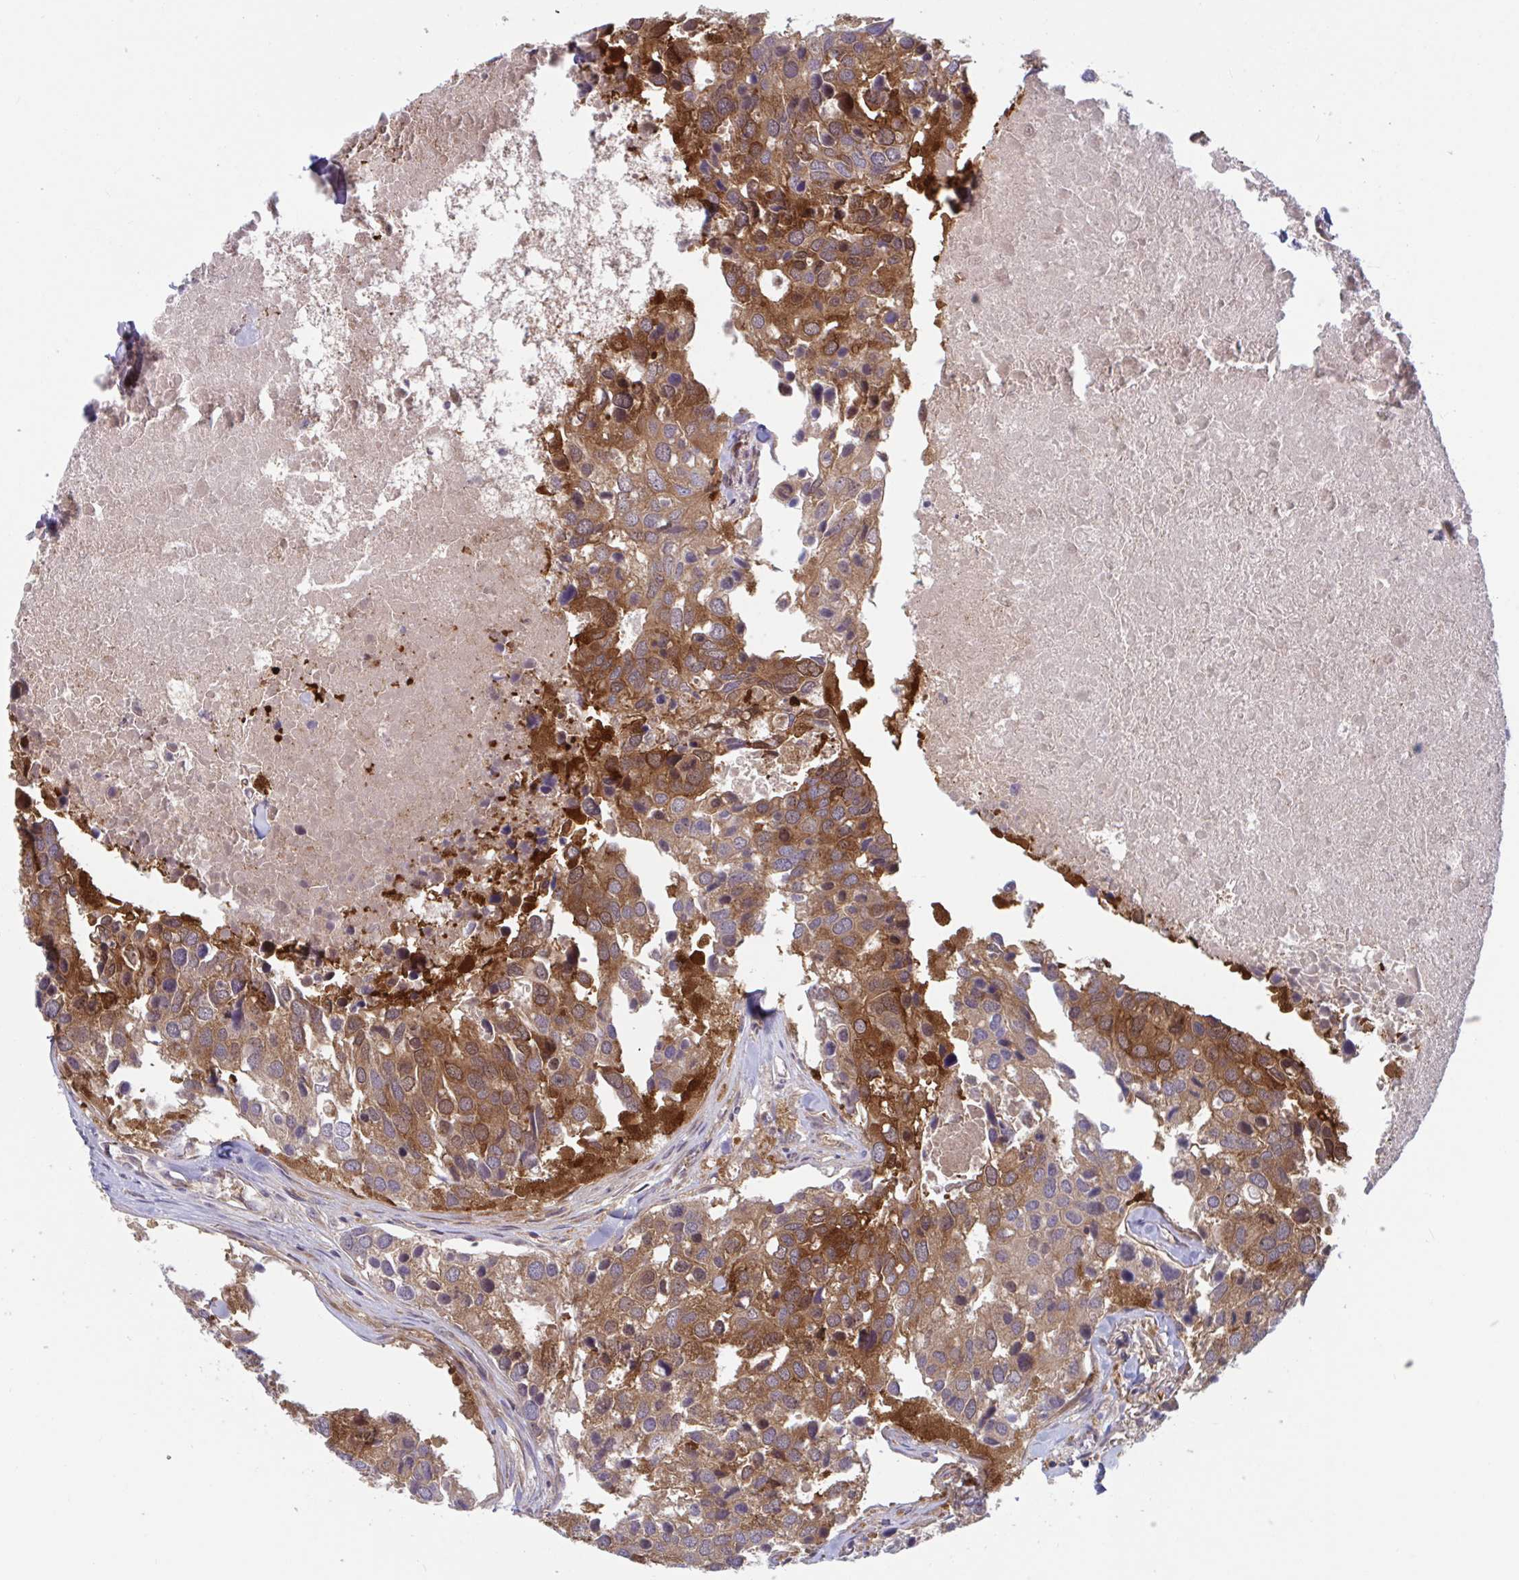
{"staining": {"intensity": "moderate", "quantity": ">75%", "location": "cytoplasmic/membranous,nuclear"}, "tissue": "breast cancer", "cell_type": "Tumor cells", "image_type": "cancer", "snomed": [{"axis": "morphology", "description": "Duct carcinoma"}, {"axis": "topography", "description": "Breast"}], "caption": "Brown immunohistochemical staining in intraductal carcinoma (breast) shows moderate cytoplasmic/membranous and nuclear positivity in approximately >75% of tumor cells.", "gene": "LMNTD2", "patient": {"sex": "female", "age": 83}}